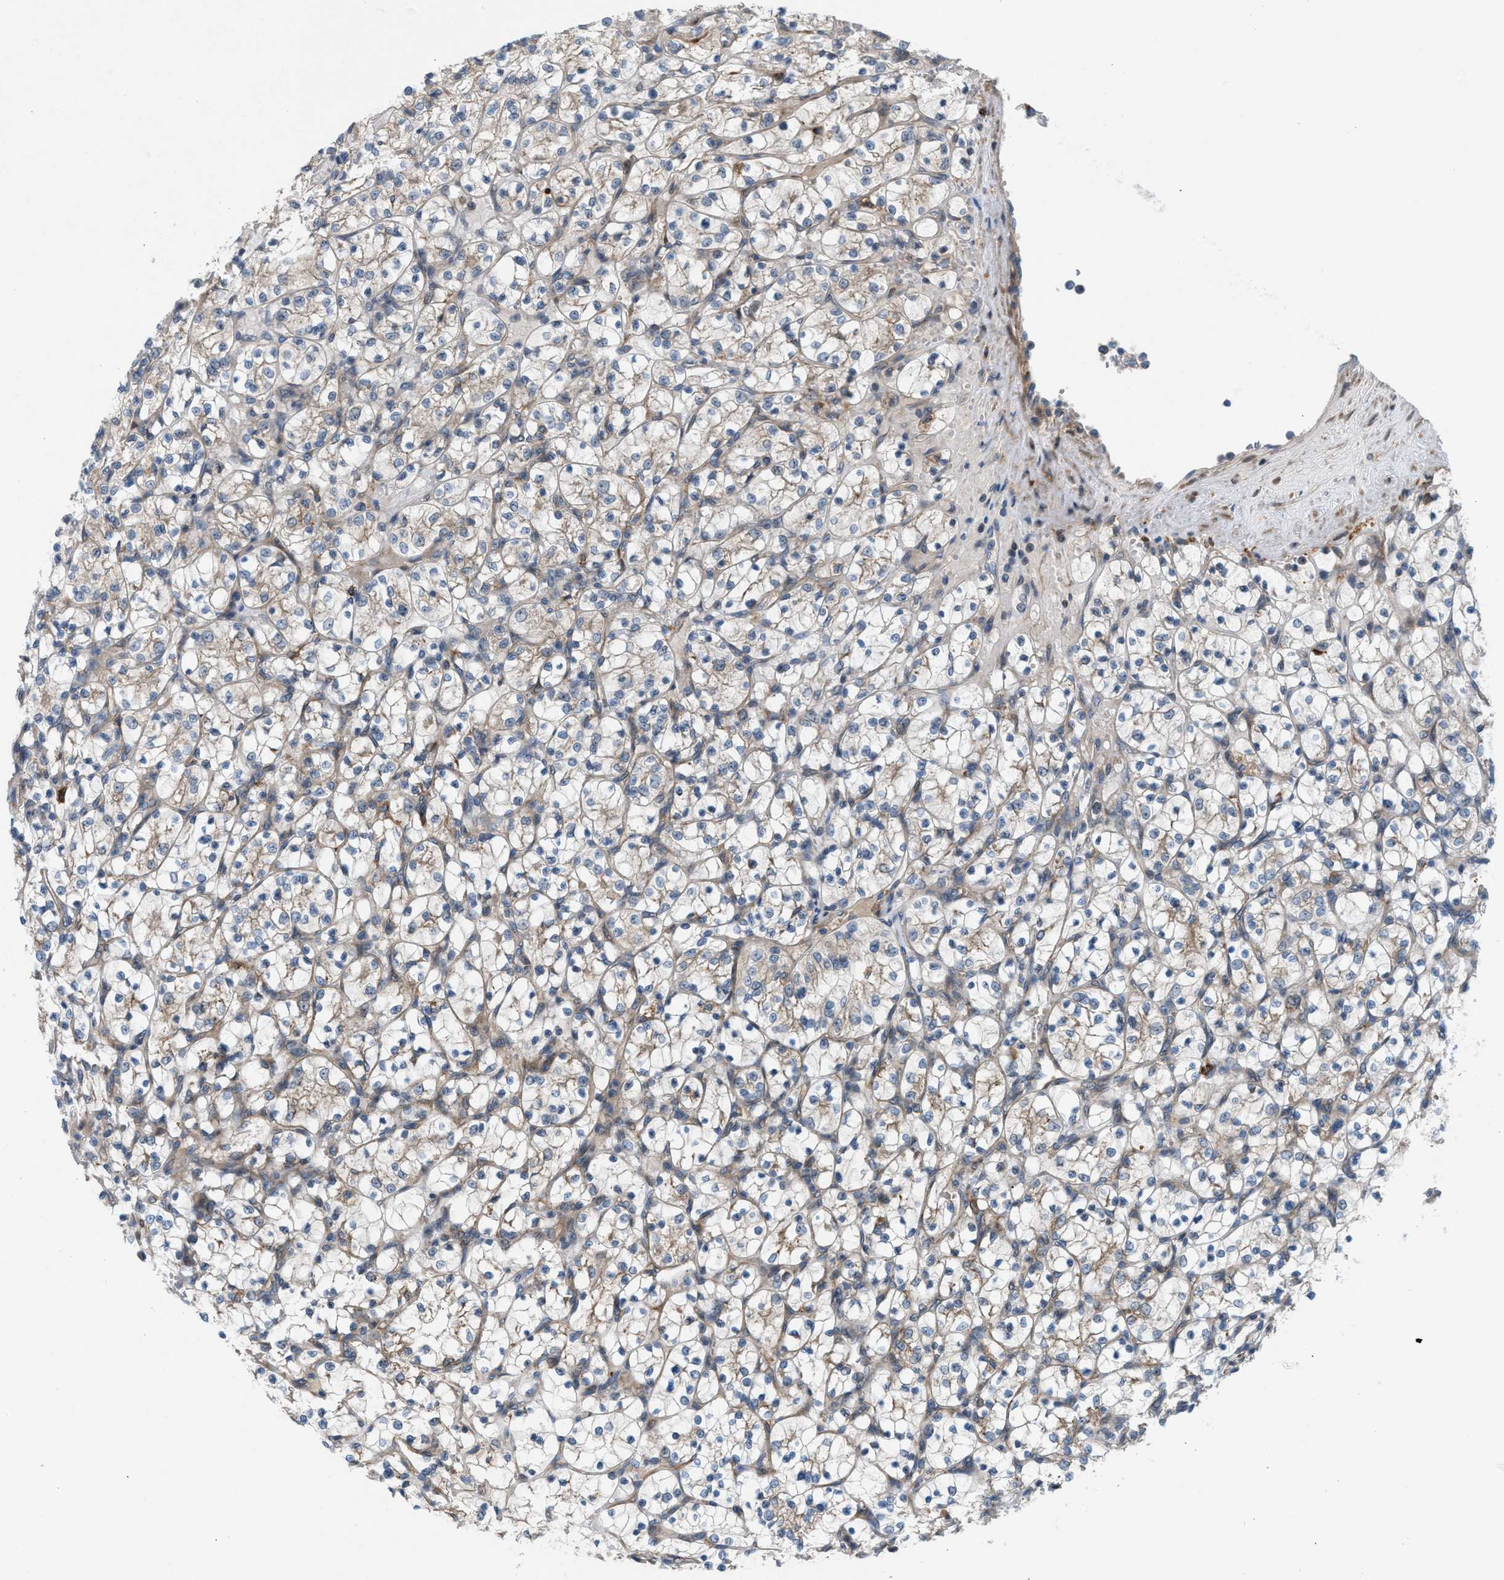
{"staining": {"intensity": "weak", "quantity": "<25%", "location": "cytoplasmic/membranous"}, "tissue": "renal cancer", "cell_type": "Tumor cells", "image_type": "cancer", "snomed": [{"axis": "morphology", "description": "Adenocarcinoma, NOS"}, {"axis": "topography", "description": "Kidney"}], "caption": "Immunohistochemistry (IHC) photomicrograph of neoplastic tissue: renal adenocarcinoma stained with DAB reveals no significant protein expression in tumor cells.", "gene": "CYB5D1", "patient": {"sex": "female", "age": 69}}